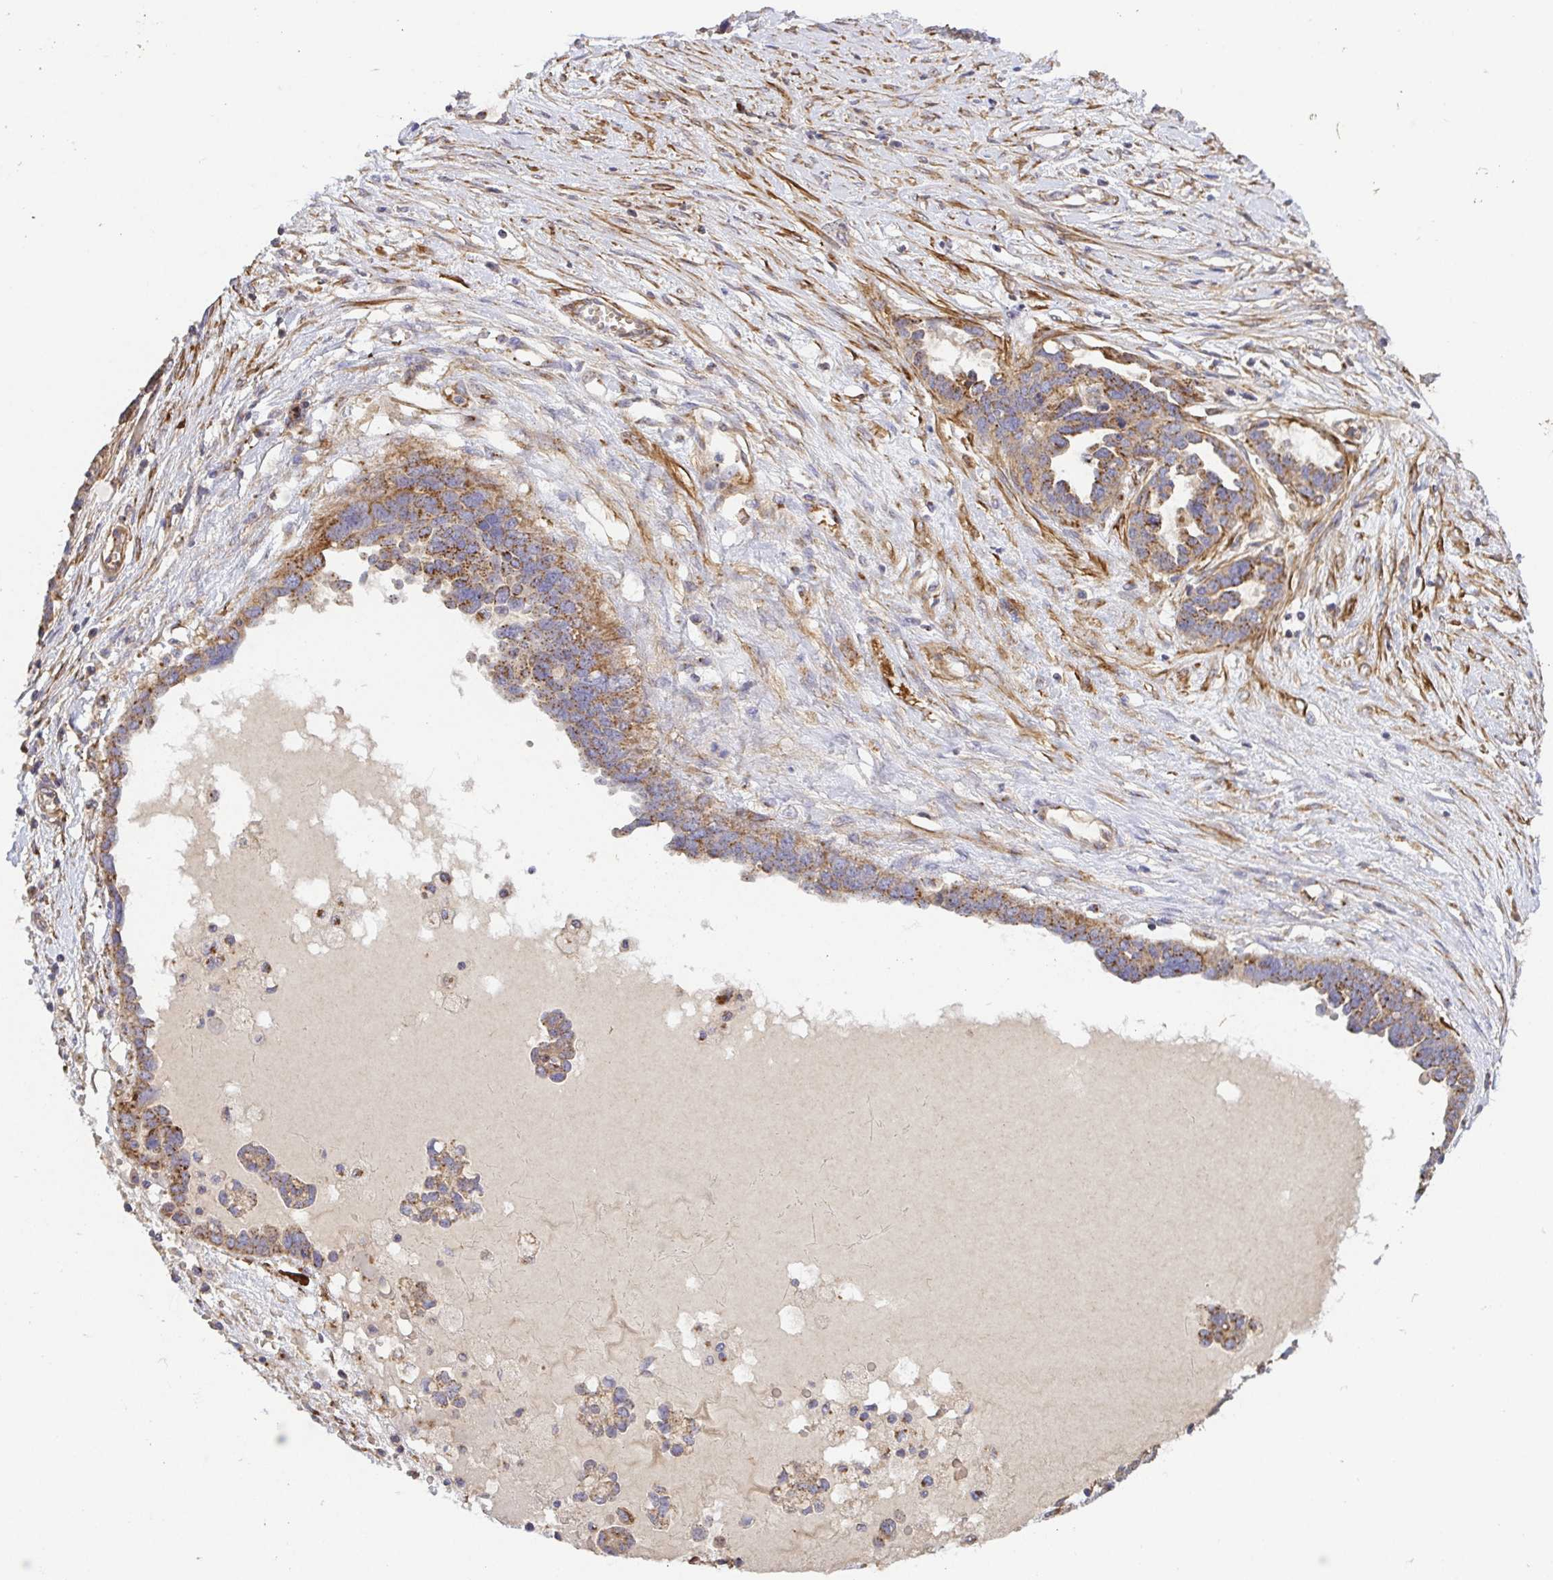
{"staining": {"intensity": "moderate", "quantity": ">75%", "location": "cytoplasmic/membranous"}, "tissue": "ovarian cancer", "cell_type": "Tumor cells", "image_type": "cancer", "snomed": [{"axis": "morphology", "description": "Cystadenocarcinoma, serous, NOS"}, {"axis": "topography", "description": "Ovary"}], "caption": "IHC (DAB (3,3'-diaminobenzidine)) staining of ovarian cancer (serous cystadenocarcinoma) demonstrates moderate cytoplasmic/membranous protein staining in approximately >75% of tumor cells. The staining is performed using DAB (3,3'-diaminobenzidine) brown chromogen to label protein expression. The nuclei are counter-stained blue using hematoxylin.", "gene": "TM9SF4", "patient": {"sex": "female", "age": 54}}